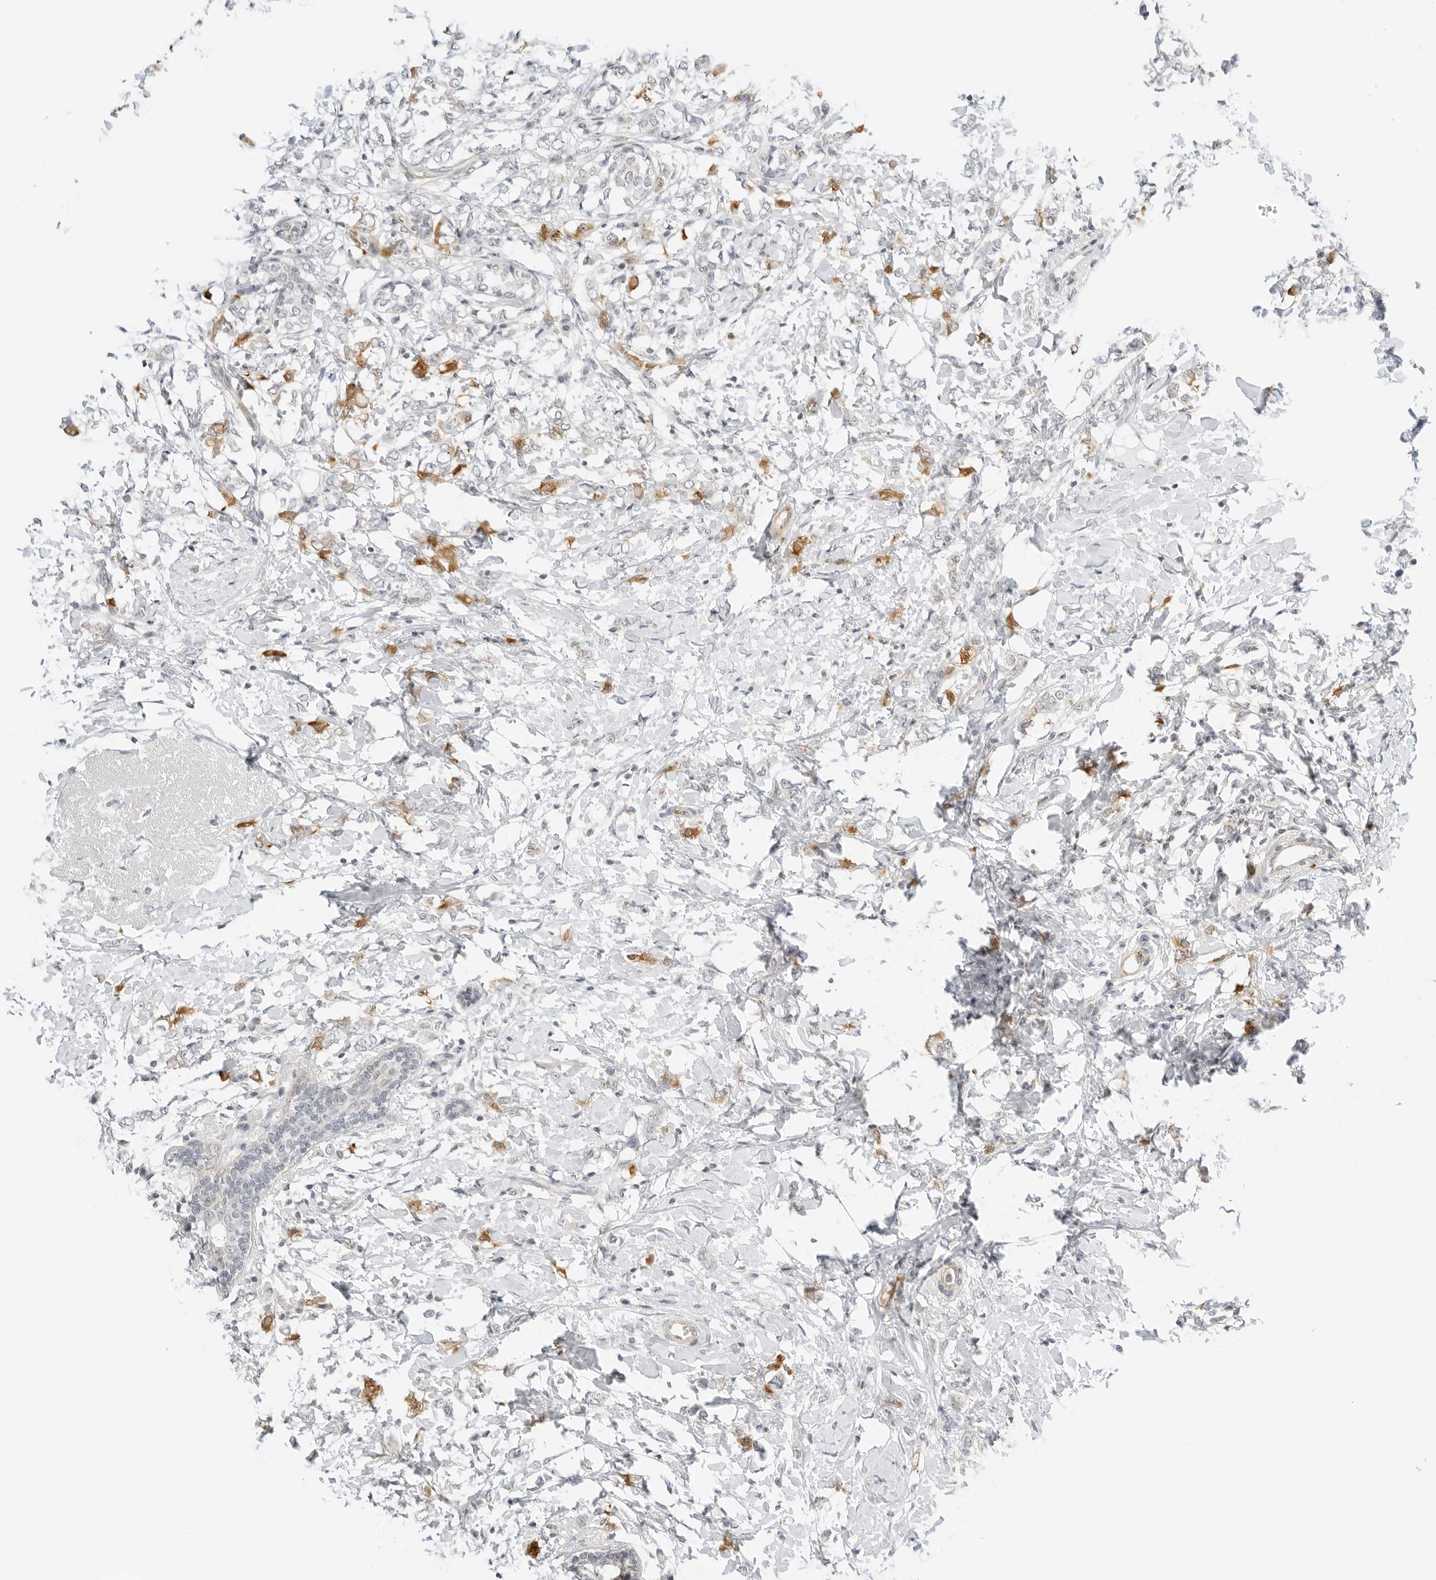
{"staining": {"intensity": "moderate", "quantity": "25%-75%", "location": "cytoplasmic/membranous"}, "tissue": "breast cancer", "cell_type": "Tumor cells", "image_type": "cancer", "snomed": [{"axis": "morphology", "description": "Normal tissue, NOS"}, {"axis": "morphology", "description": "Lobular carcinoma"}, {"axis": "topography", "description": "Breast"}], "caption": "High-magnification brightfield microscopy of breast cancer (lobular carcinoma) stained with DAB (3,3'-diaminobenzidine) (brown) and counterstained with hematoxylin (blue). tumor cells exhibit moderate cytoplasmic/membranous staining is identified in approximately25%-75% of cells. (DAB IHC with brightfield microscopy, high magnification).", "gene": "OSCP1", "patient": {"sex": "female", "age": 47}}